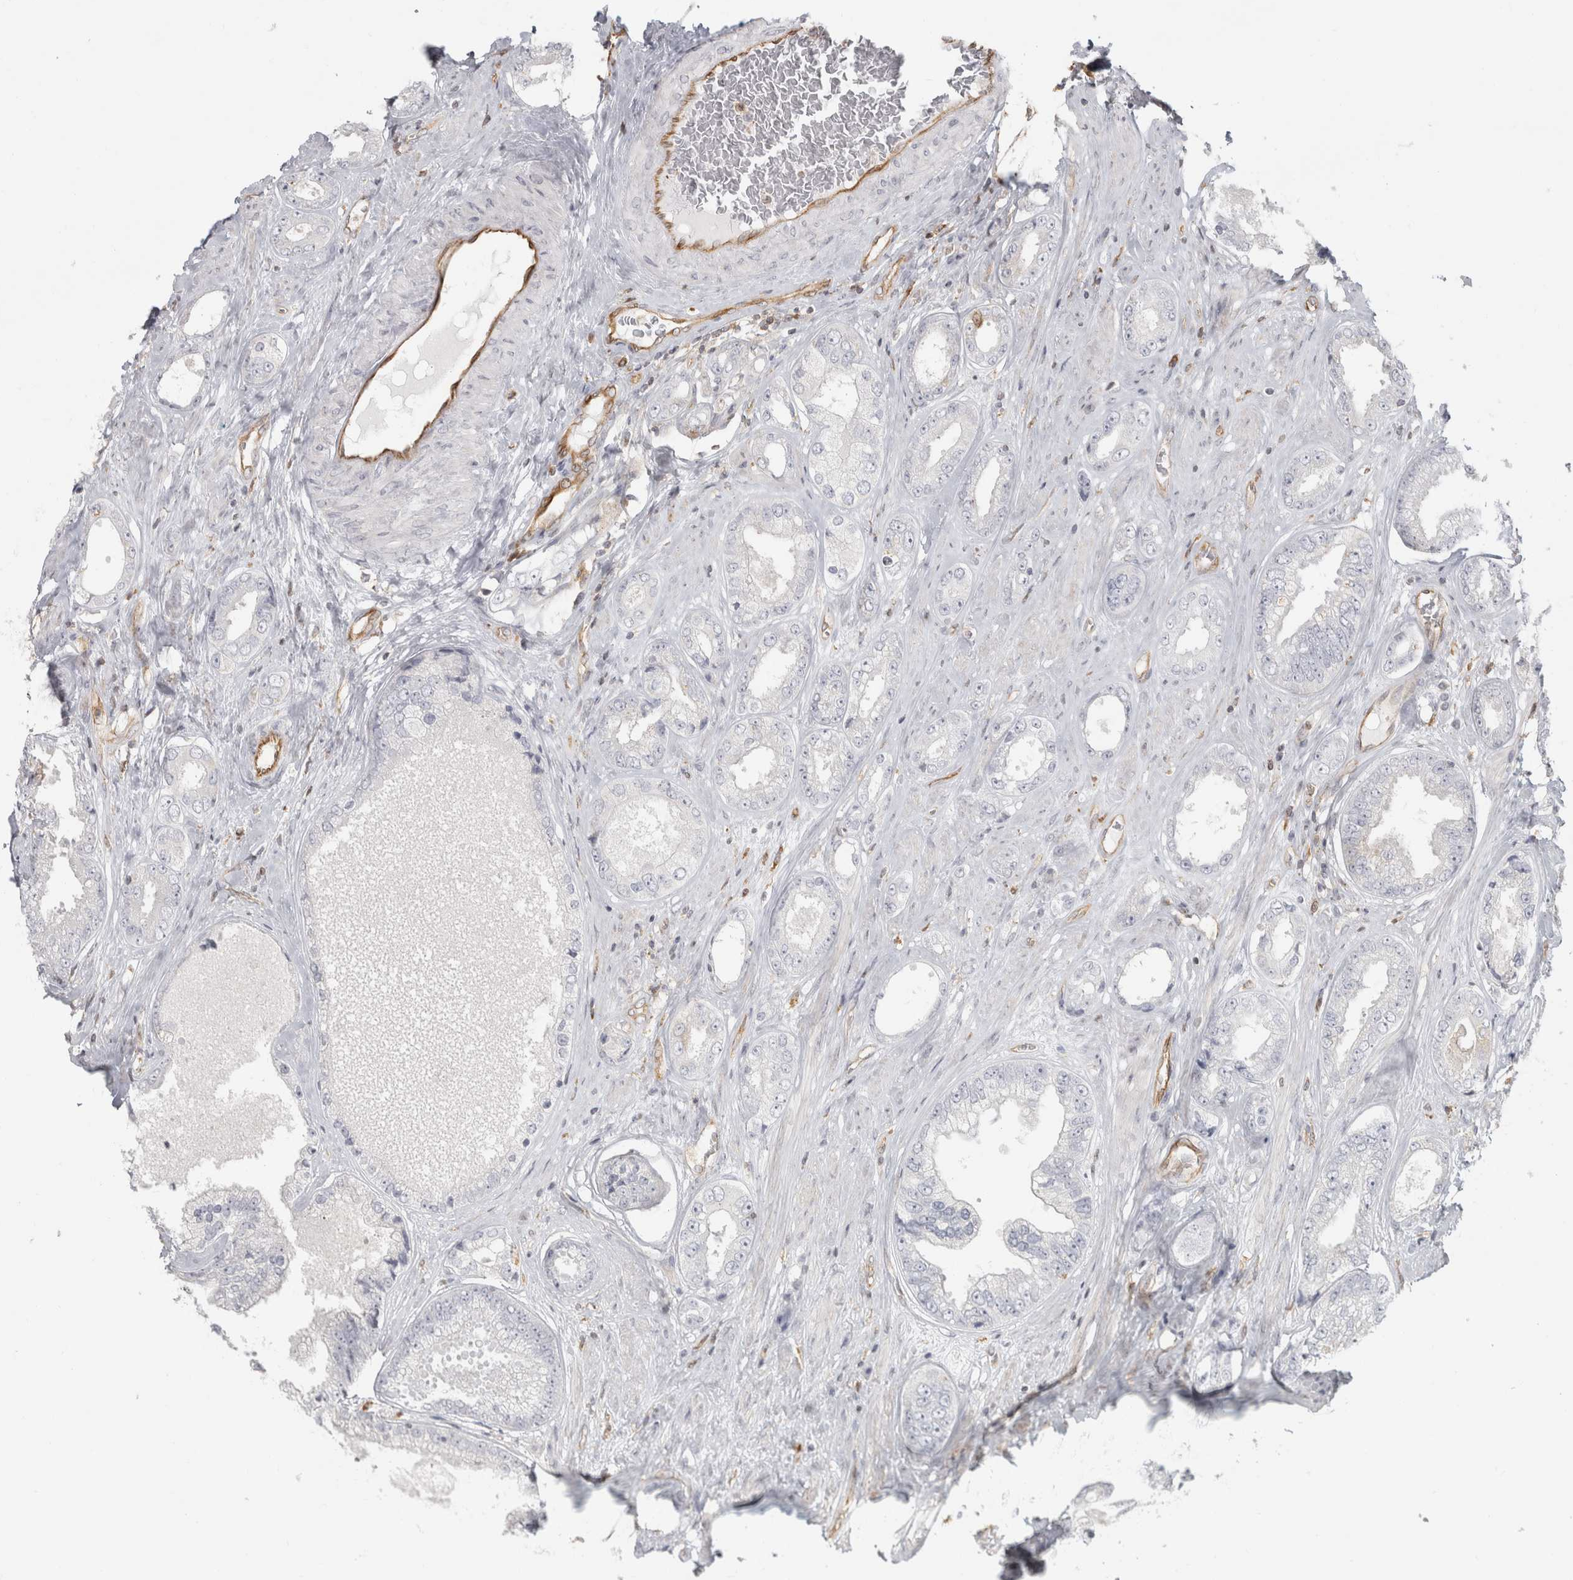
{"staining": {"intensity": "negative", "quantity": "none", "location": "none"}, "tissue": "prostate cancer", "cell_type": "Tumor cells", "image_type": "cancer", "snomed": [{"axis": "morphology", "description": "Adenocarcinoma, High grade"}, {"axis": "topography", "description": "Prostate"}], "caption": "This is an IHC micrograph of prostate cancer (high-grade adenocarcinoma). There is no positivity in tumor cells.", "gene": "HLA-E", "patient": {"sex": "male", "age": 61}}